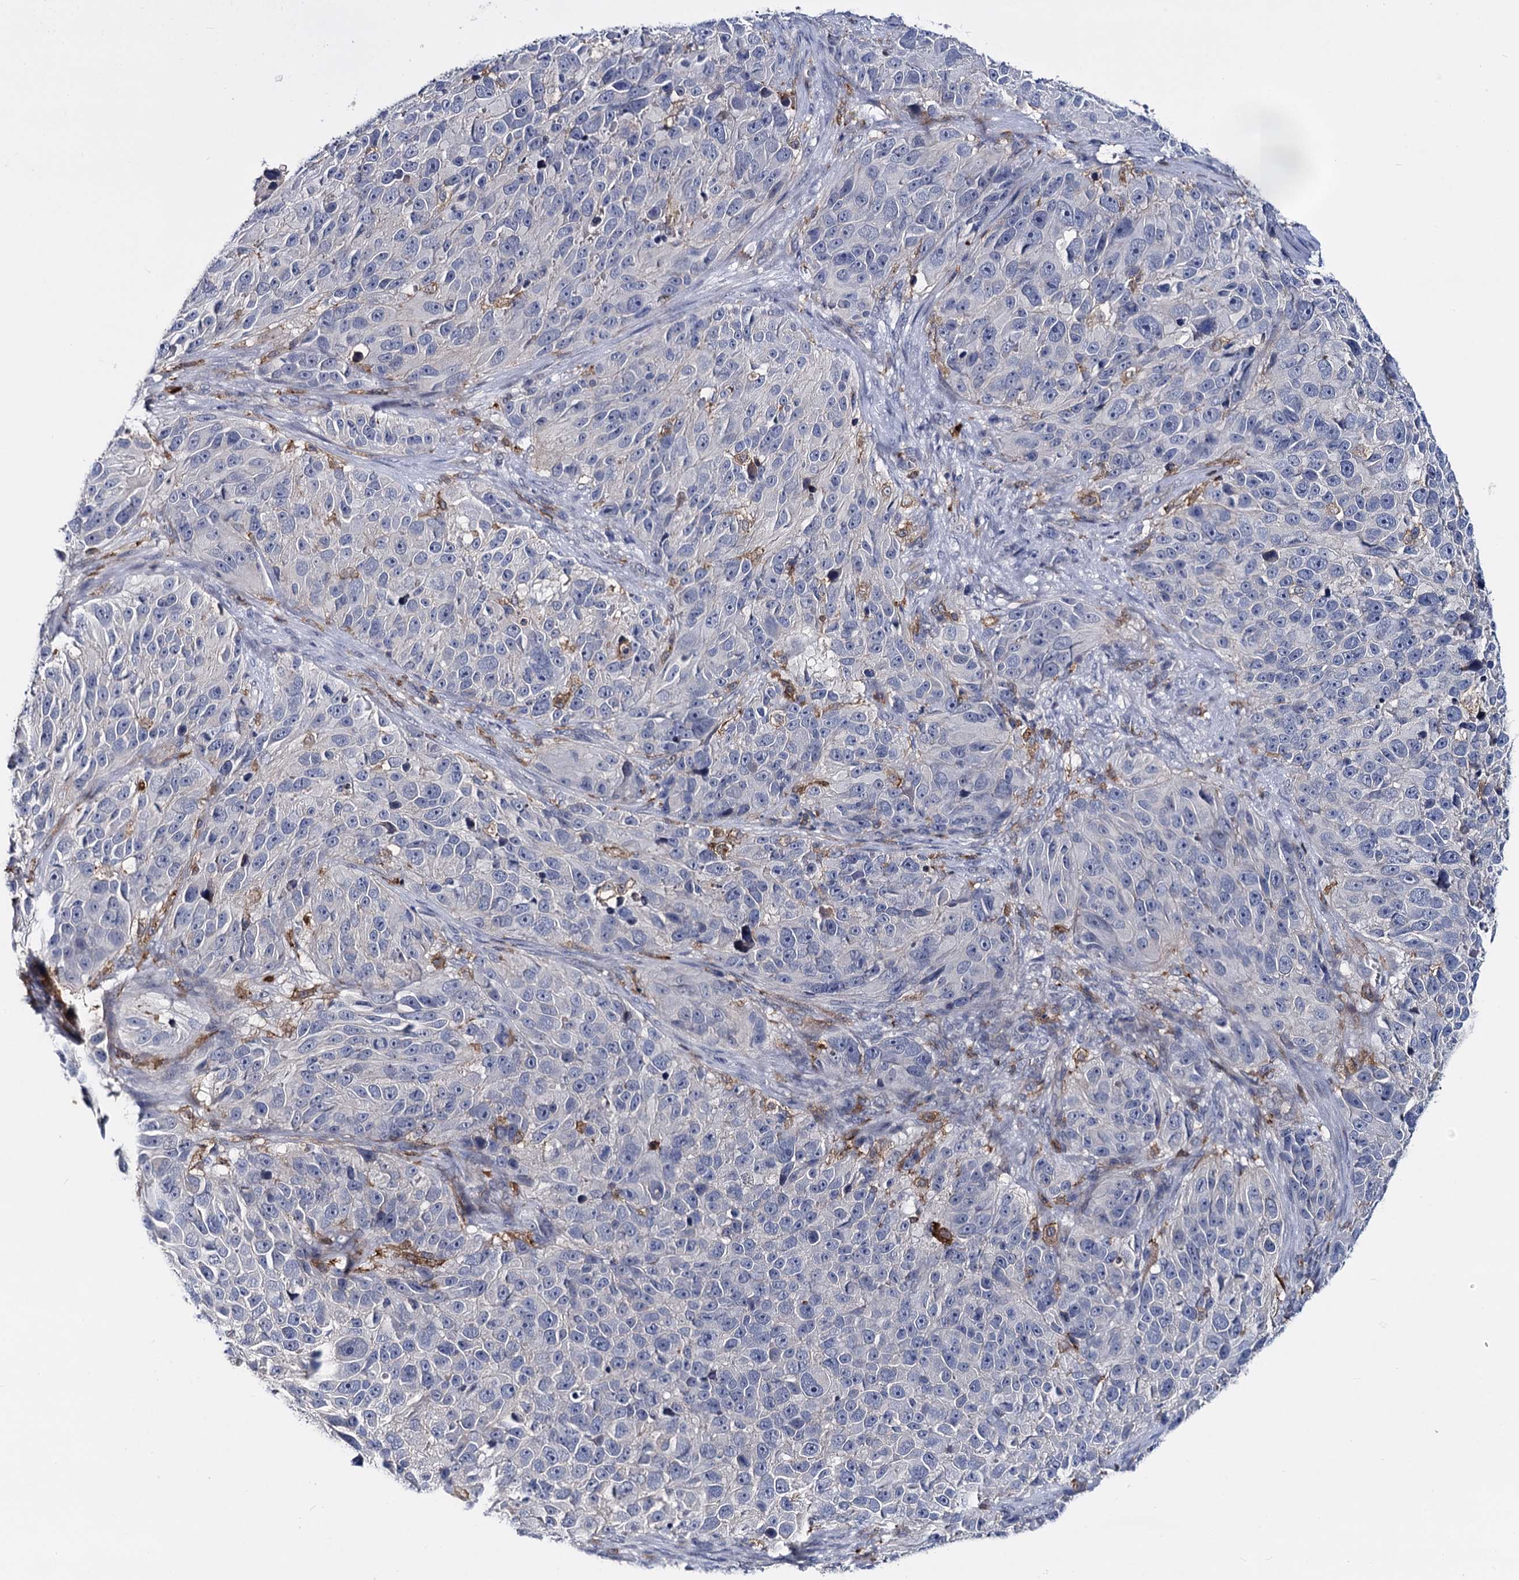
{"staining": {"intensity": "negative", "quantity": "none", "location": "none"}, "tissue": "melanoma", "cell_type": "Tumor cells", "image_type": "cancer", "snomed": [{"axis": "morphology", "description": "Malignant melanoma, NOS"}, {"axis": "topography", "description": "Skin"}], "caption": "The micrograph reveals no staining of tumor cells in malignant melanoma. (DAB (3,3'-diaminobenzidine) IHC with hematoxylin counter stain).", "gene": "RHOG", "patient": {"sex": "male", "age": 84}}